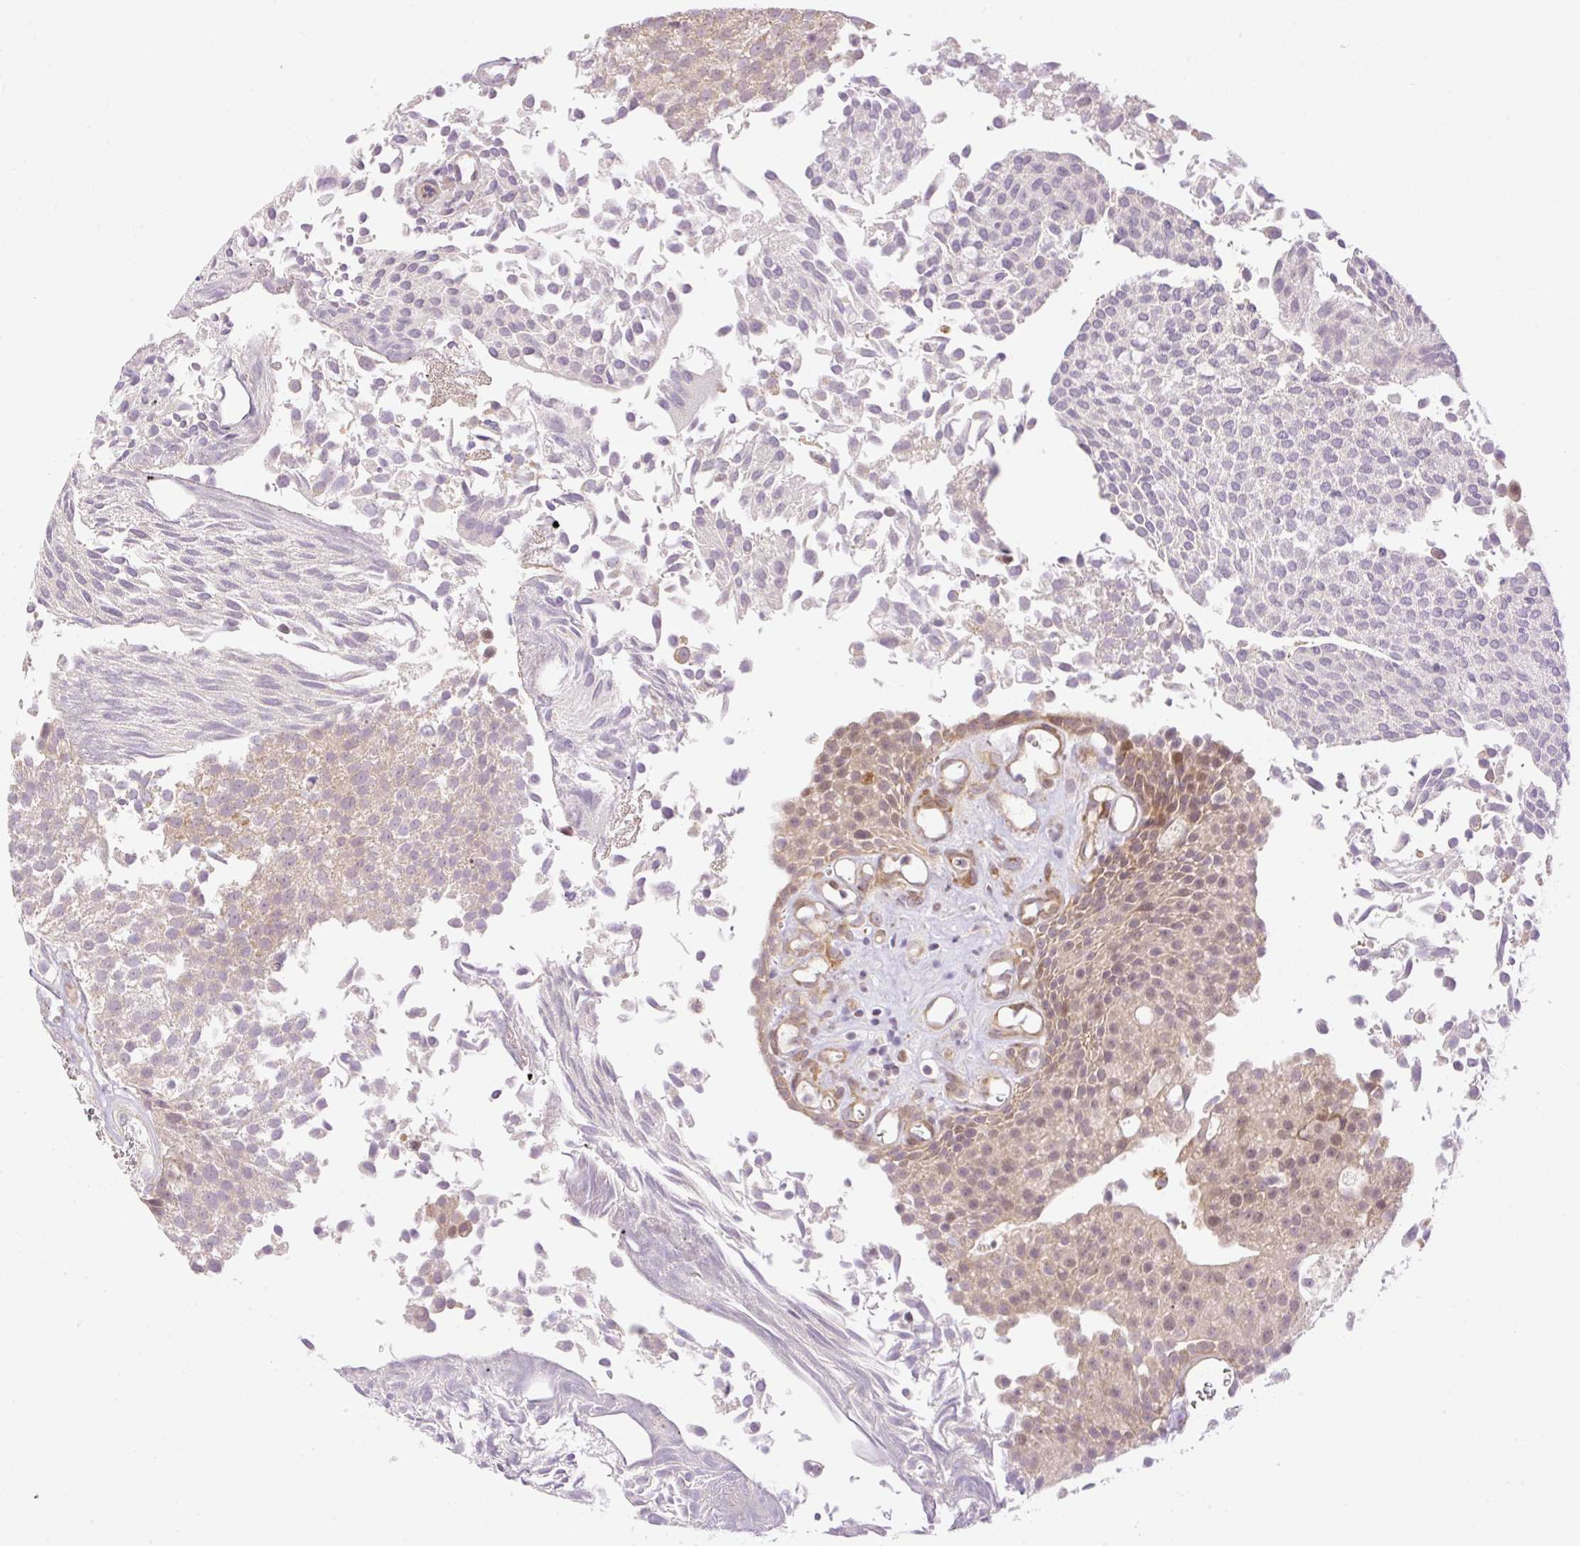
{"staining": {"intensity": "weak", "quantity": "<25%", "location": "nuclear"}, "tissue": "urothelial cancer", "cell_type": "Tumor cells", "image_type": "cancer", "snomed": [{"axis": "morphology", "description": "Urothelial carcinoma, Low grade"}, {"axis": "topography", "description": "Urinary bladder"}], "caption": "High power microscopy image of an IHC image of urothelial cancer, revealing no significant expression in tumor cells. The staining is performed using DAB (3,3'-diaminobenzidine) brown chromogen with nuclei counter-stained in using hematoxylin.", "gene": "ZNF394", "patient": {"sex": "female", "age": 79}}